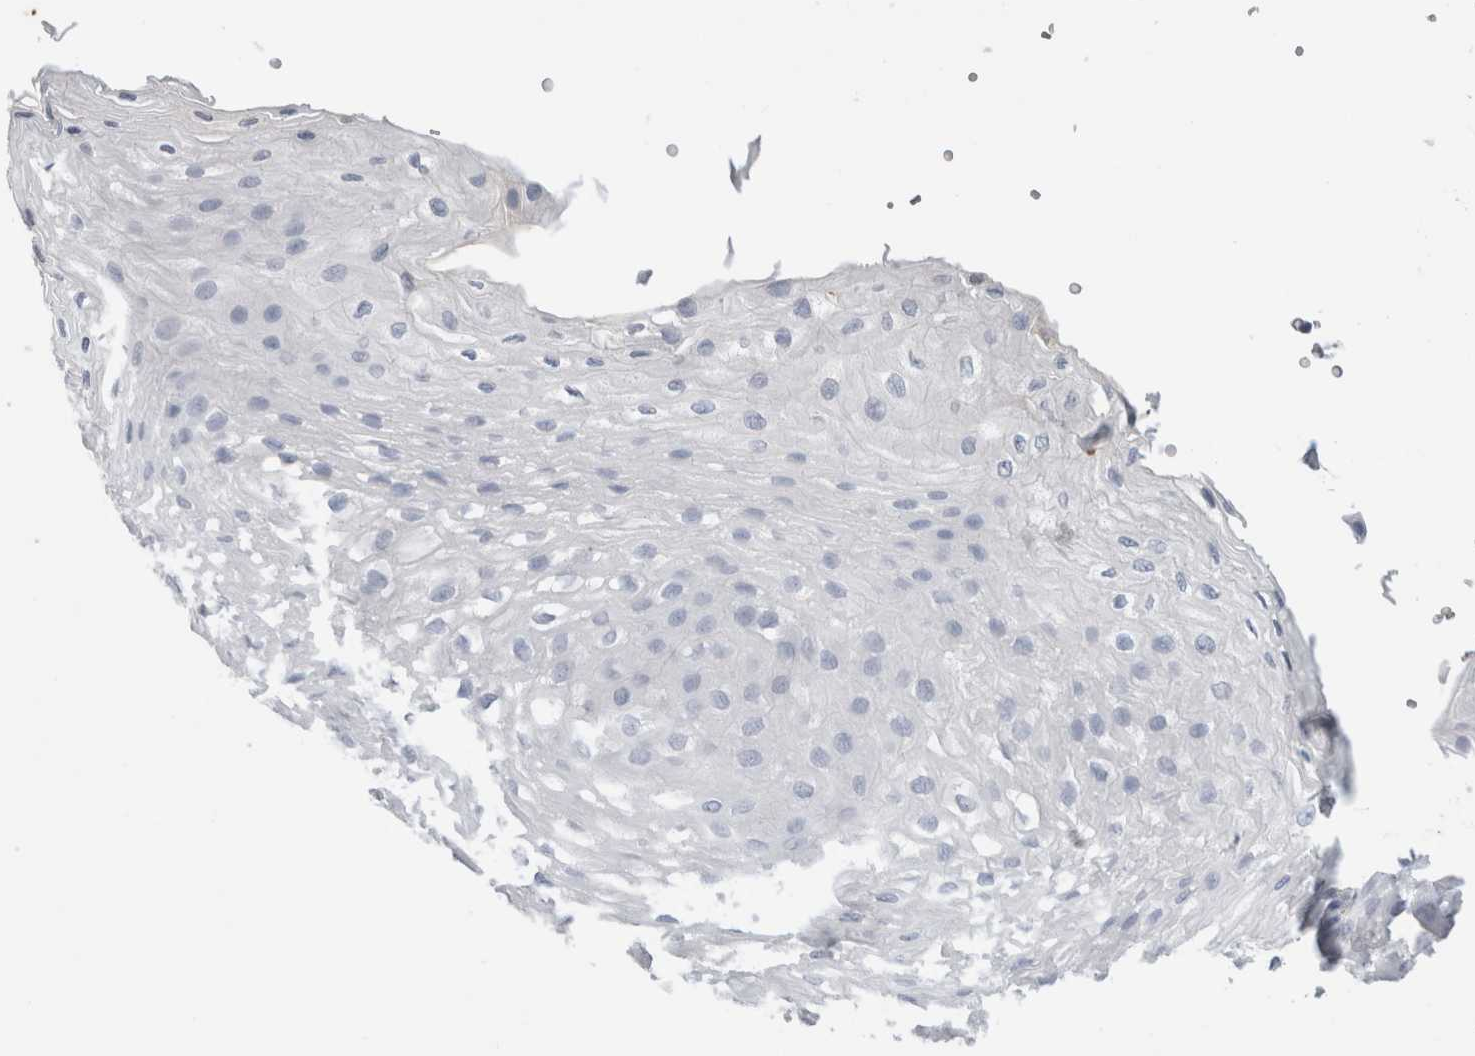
{"staining": {"intensity": "negative", "quantity": "none", "location": "none"}, "tissue": "esophagus", "cell_type": "Squamous epithelial cells", "image_type": "normal", "snomed": [{"axis": "morphology", "description": "Normal tissue, NOS"}, {"axis": "topography", "description": "Esophagus"}], "caption": "Immunohistochemistry photomicrograph of unremarkable esophagus: human esophagus stained with DAB (3,3'-diaminobenzidine) demonstrates no significant protein positivity in squamous epithelial cells.", "gene": "FABP4", "patient": {"sex": "female", "age": 66}}